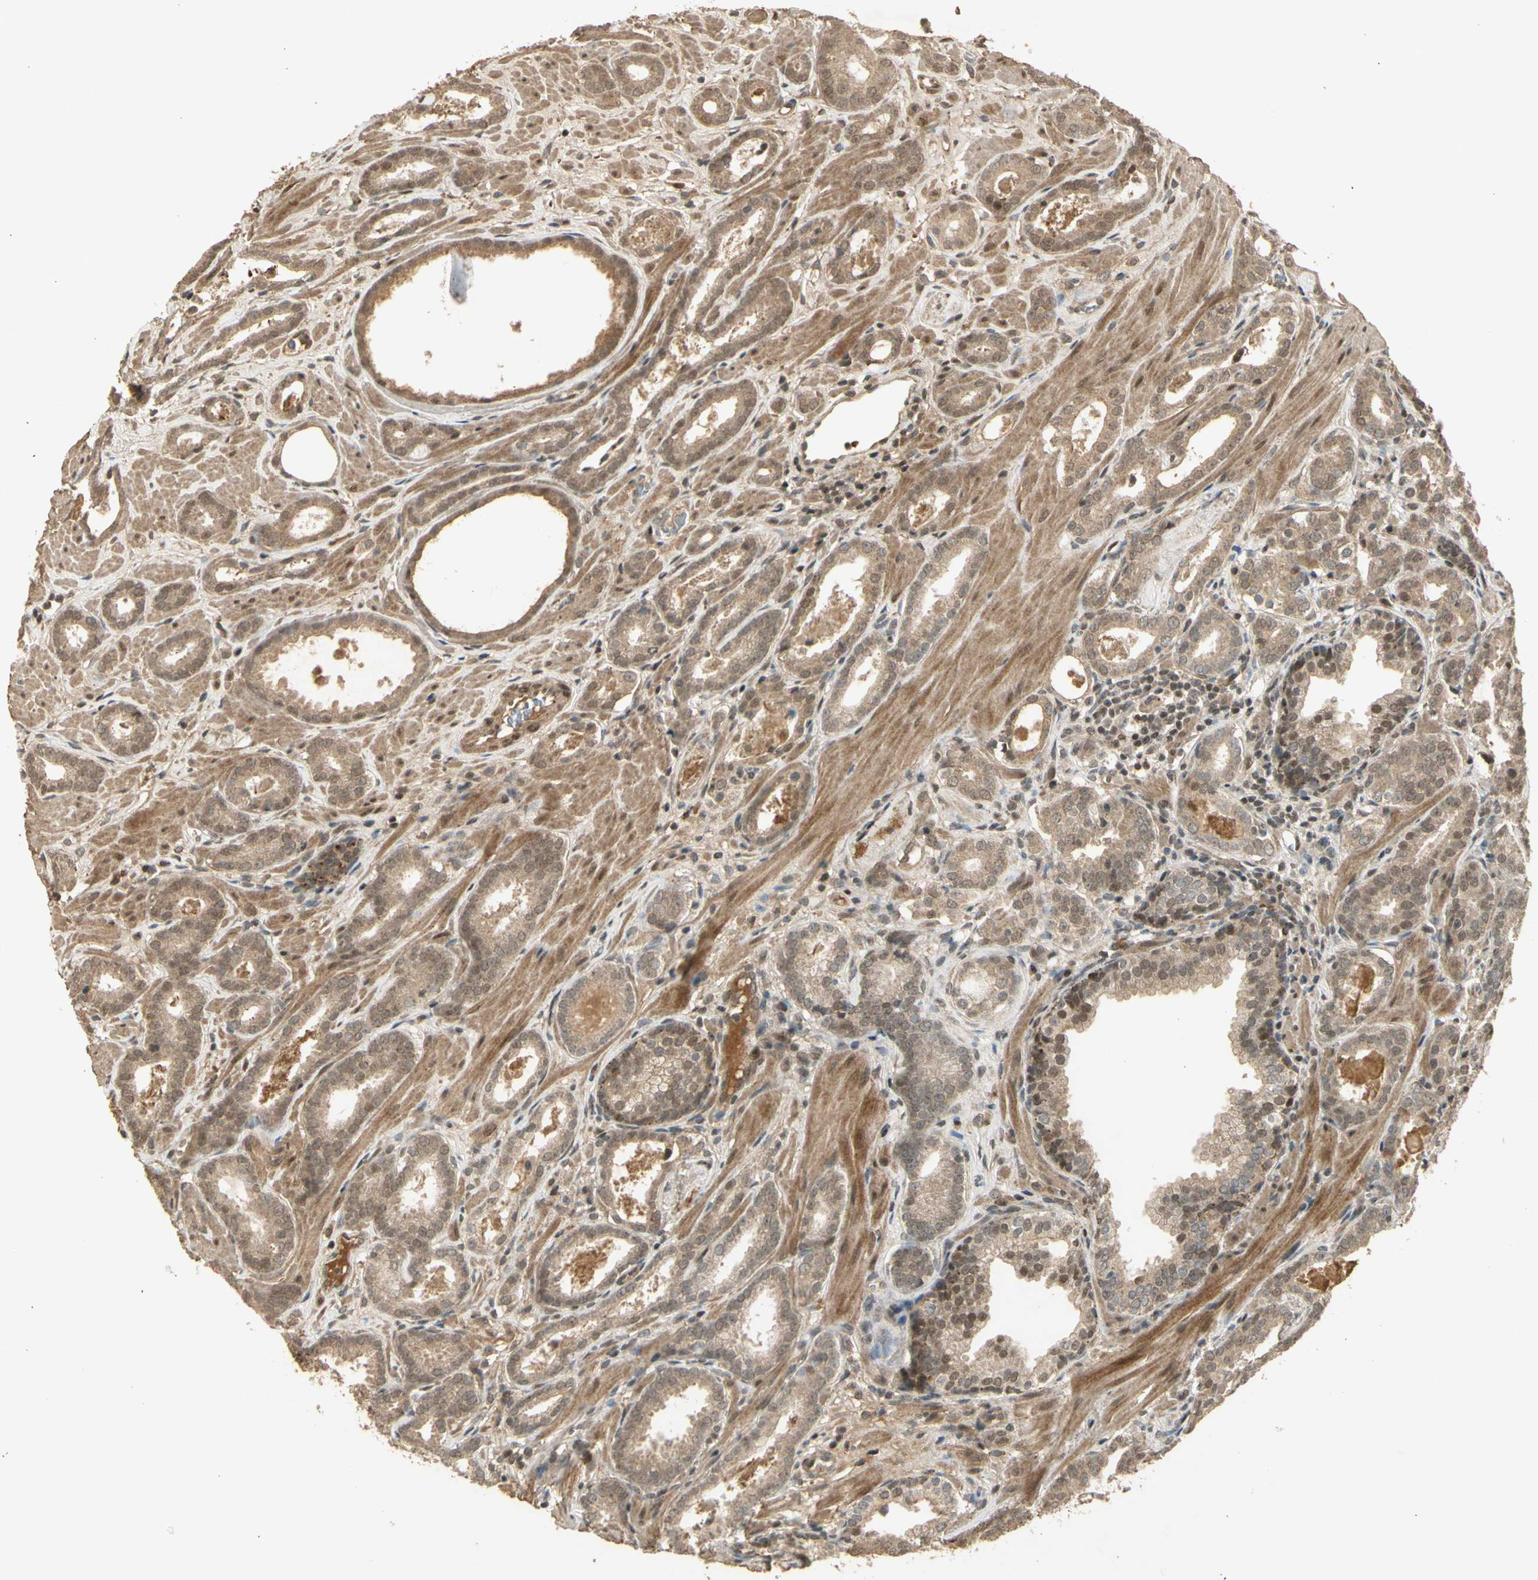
{"staining": {"intensity": "moderate", "quantity": ">75%", "location": "cytoplasmic/membranous,nuclear"}, "tissue": "prostate cancer", "cell_type": "Tumor cells", "image_type": "cancer", "snomed": [{"axis": "morphology", "description": "Adenocarcinoma, Low grade"}, {"axis": "topography", "description": "Prostate"}], "caption": "Prostate cancer stained with immunohistochemistry (IHC) shows moderate cytoplasmic/membranous and nuclear staining in approximately >75% of tumor cells. The staining was performed using DAB (3,3'-diaminobenzidine) to visualize the protein expression in brown, while the nuclei were stained in blue with hematoxylin (Magnification: 20x).", "gene": "GMEB2", "patient": {"sex": "male", "age": 57}}